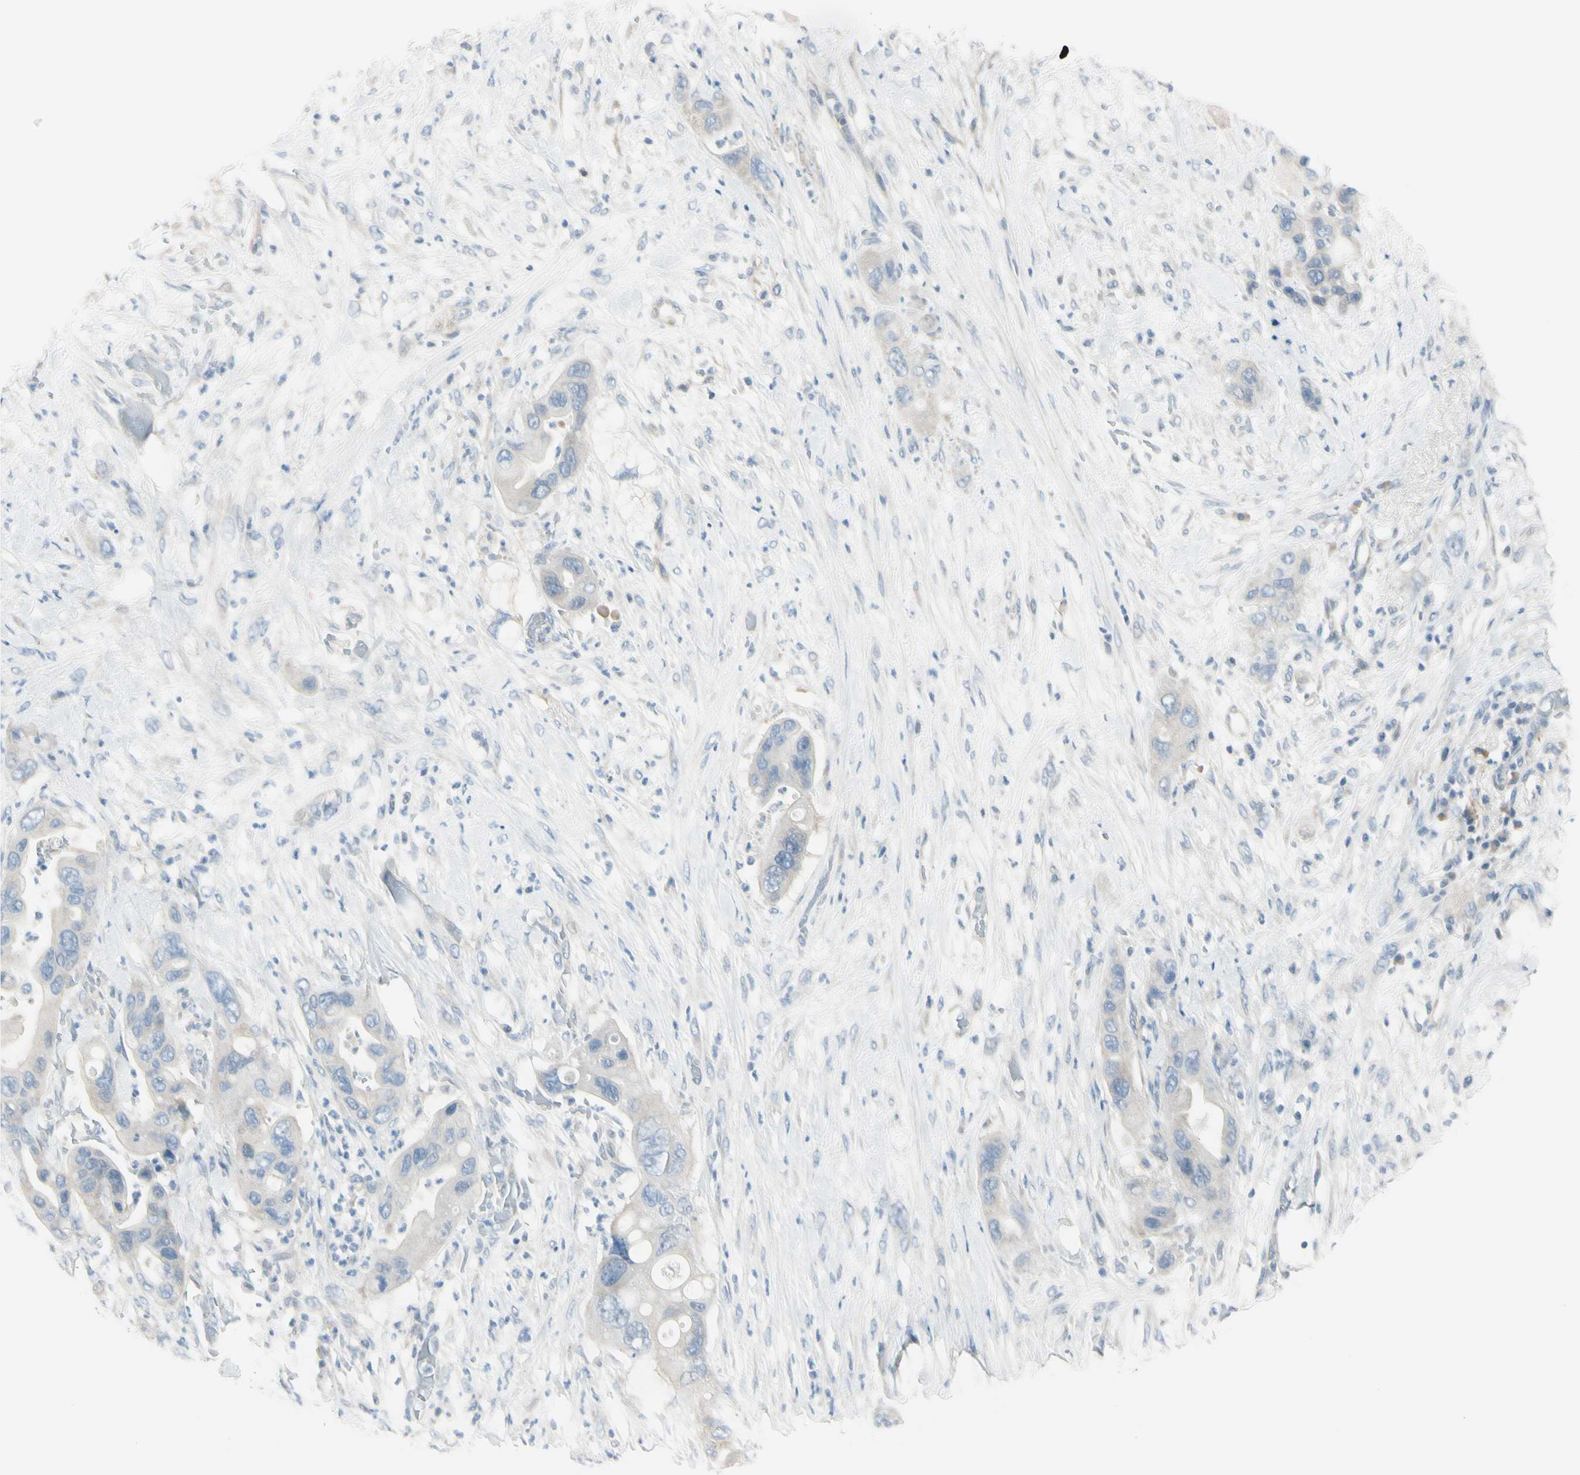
{"staining": {"intensity": "negative", "quantity": "none", "location": "none"}, "tissue": "pancreatic cancer", "cell_type": "Tumor cells", "image_type": "cancer", "snomed": [{"axis": "morphology", "description": "Adenocarcinoma, NOS"}, {"axis": "topography", "description": "Pancreas"}], "caption": "Pancreatic adenocarcinoma was stained to show a protein in brown. There is no significant expression in tumor cells.", "gene": "ASB9", "patient": {"sex": "female", "age": 71}}